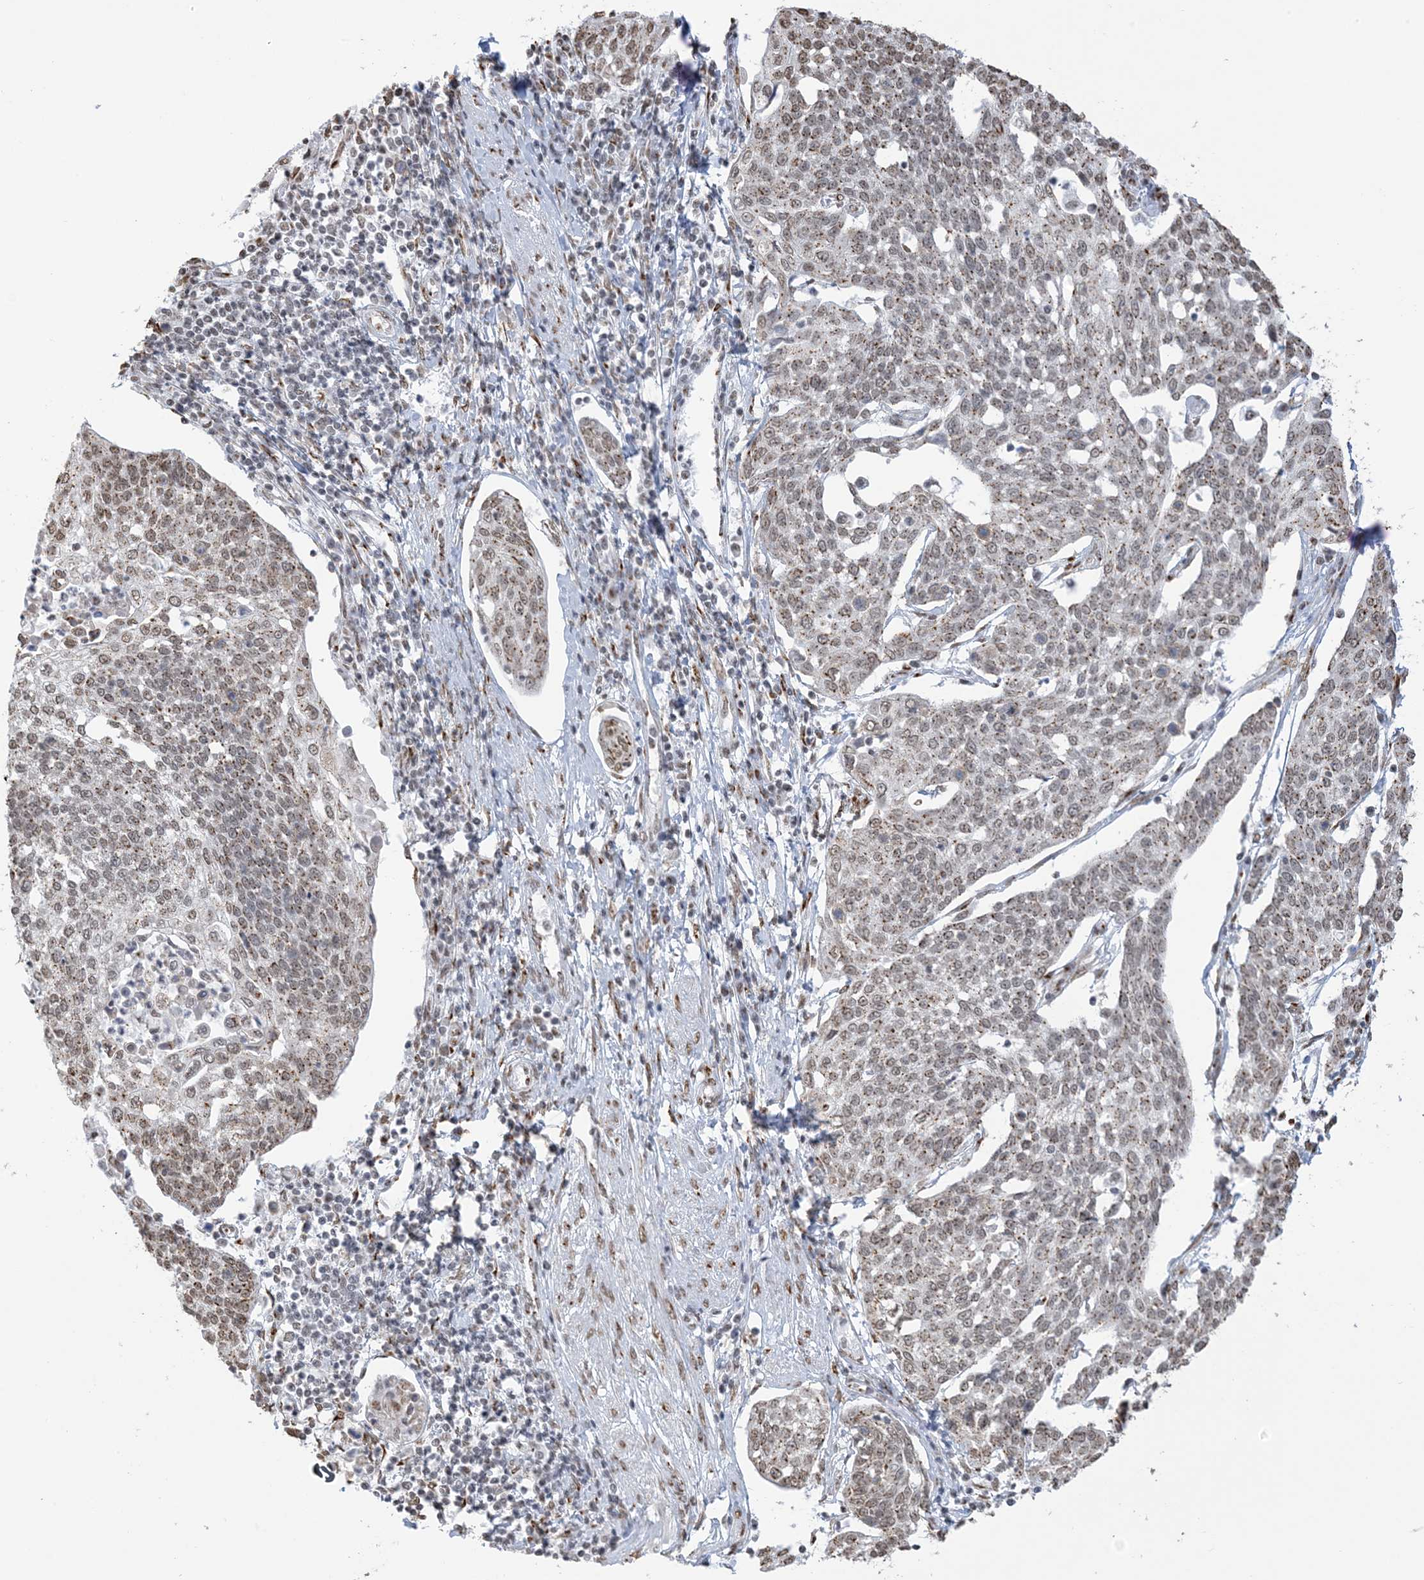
{"staining": {"intensity": "weak", "quantity": ">75%", "location": "cytoplasmic/membranous,nuclear"}, "tissue": "cervical cancer", "cell_type": "Tumor cells", "image_type": "cancer", "snomed": [{"axis": "morphology", "description": "Squamous cell carcinoma, NOS"}, {"axis": "topography", "description": "Cervix"}], "caption": "Human cervical cancer (squamous cell carcinoma) stained with a protein marker displays weak staining in tumor cells.", "gene": "GPR107", "patient": {"sex": "female", "age": 34}}